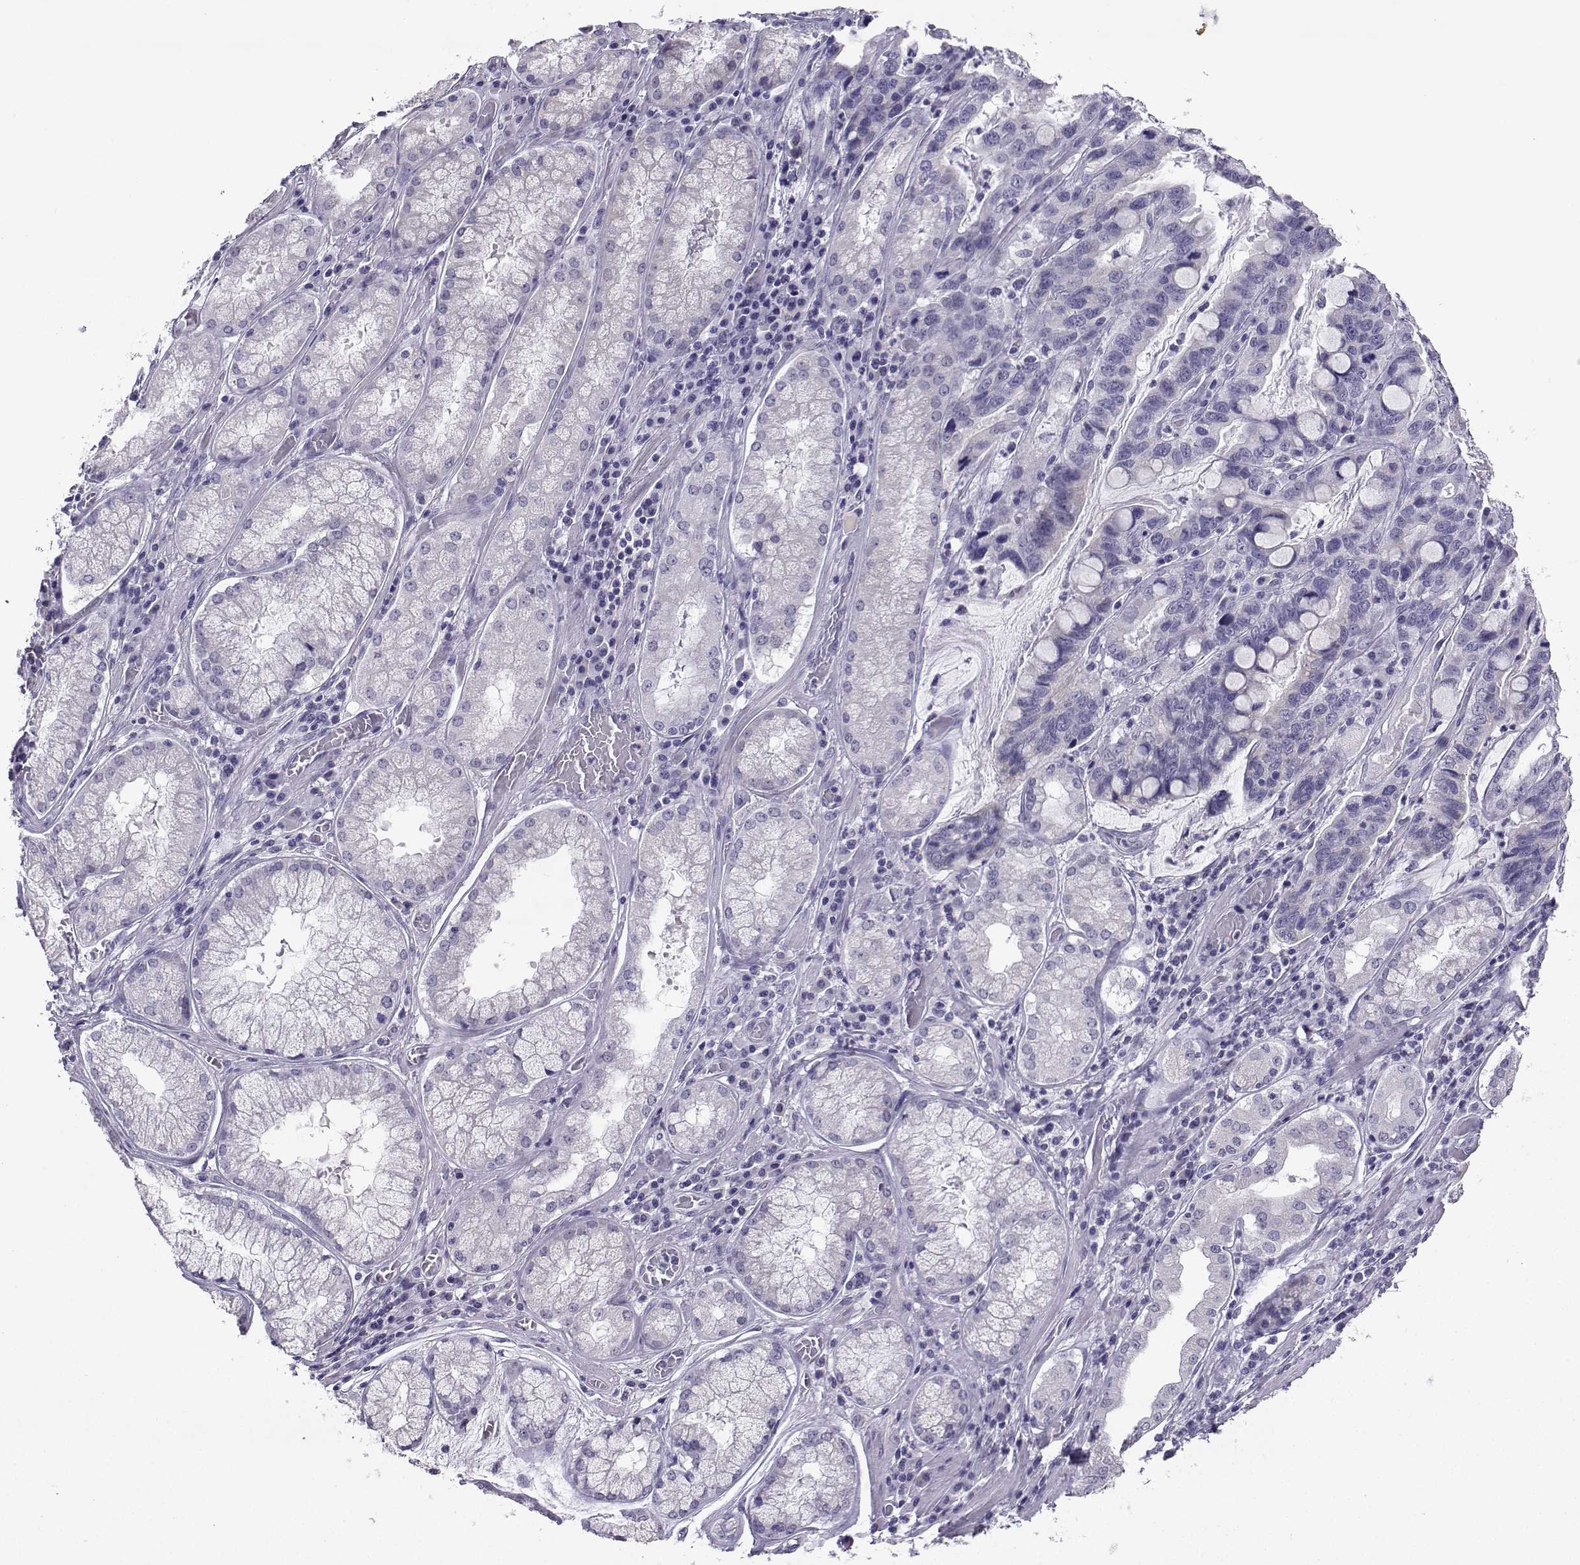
{"staining": {"intensity": "negative", "quantity": "none", "location": "none"}, "tissue": "stomach cancer", "cell_type": "Tumor cells", "image_type": "cancer", "snomed": [{"axis": "morphology", "description": "Adenocarcinoma, NOS"}, {"axis": "topography", "description": "Stomach, lower"}], "caption": "Immunohistochemistry histopathology image of human stomach cancer stained for a protein (brown), which exhibits no staining in tumor cells.", "gene": "TBR1", "patient": {"sex": "female", "age": 76}}